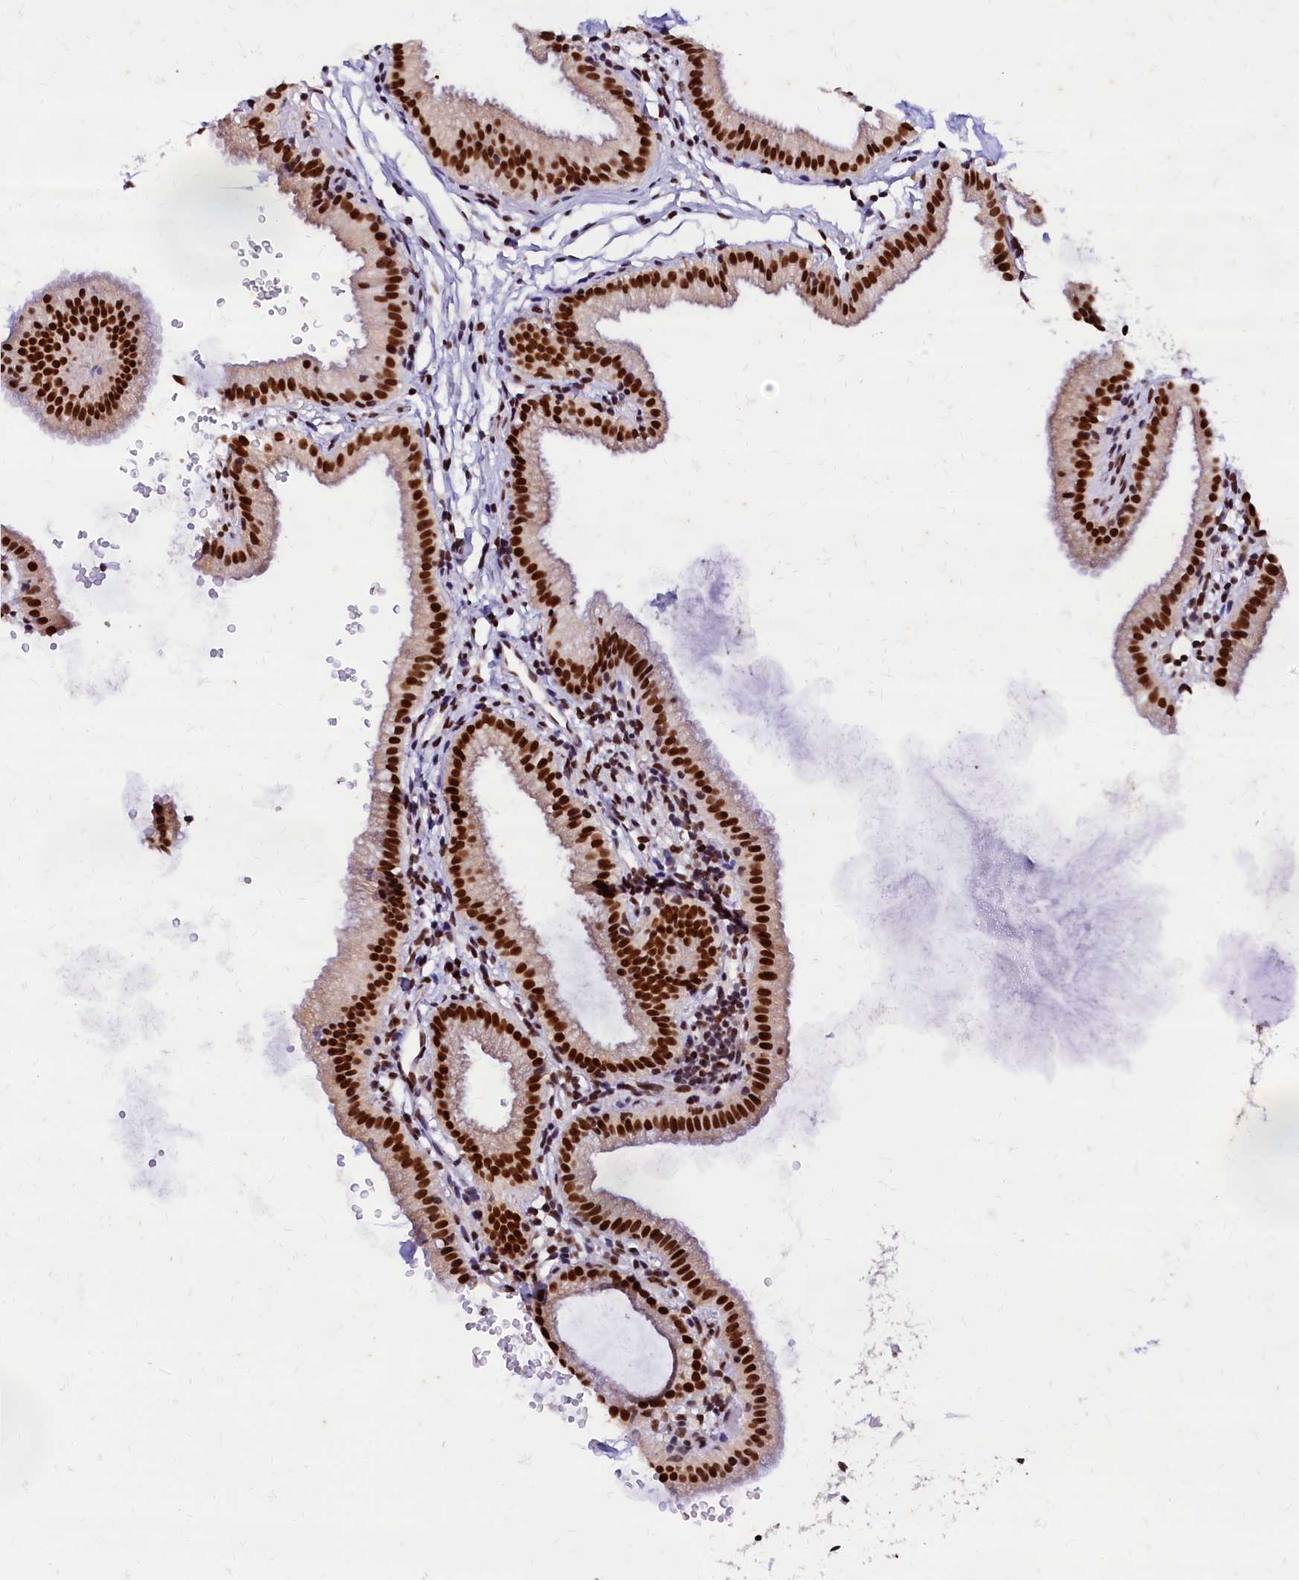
{"staining": {"intensity": "strong", "quantity": ">75%", "location": "nuclear"}, "tissue": "gallbladder", "cell_type": "Glandular cells", "image_type": "normal", "snomed": [{"axis": "morphology", "description": "Normal tissue, NOS"}, {"axis": "topography", "description": "Gallbladder"}], "caption": "Protein analysis of benign gallbladder displays strong nuclear staining in approximately >75% of glandular cells. (DAB (3,3'-diaminobenzidine) IHC, brown staining for protein, blue staining for nuclei).", "gene": "CPSF7", "patient": {"sex": "female", "age": 46}}